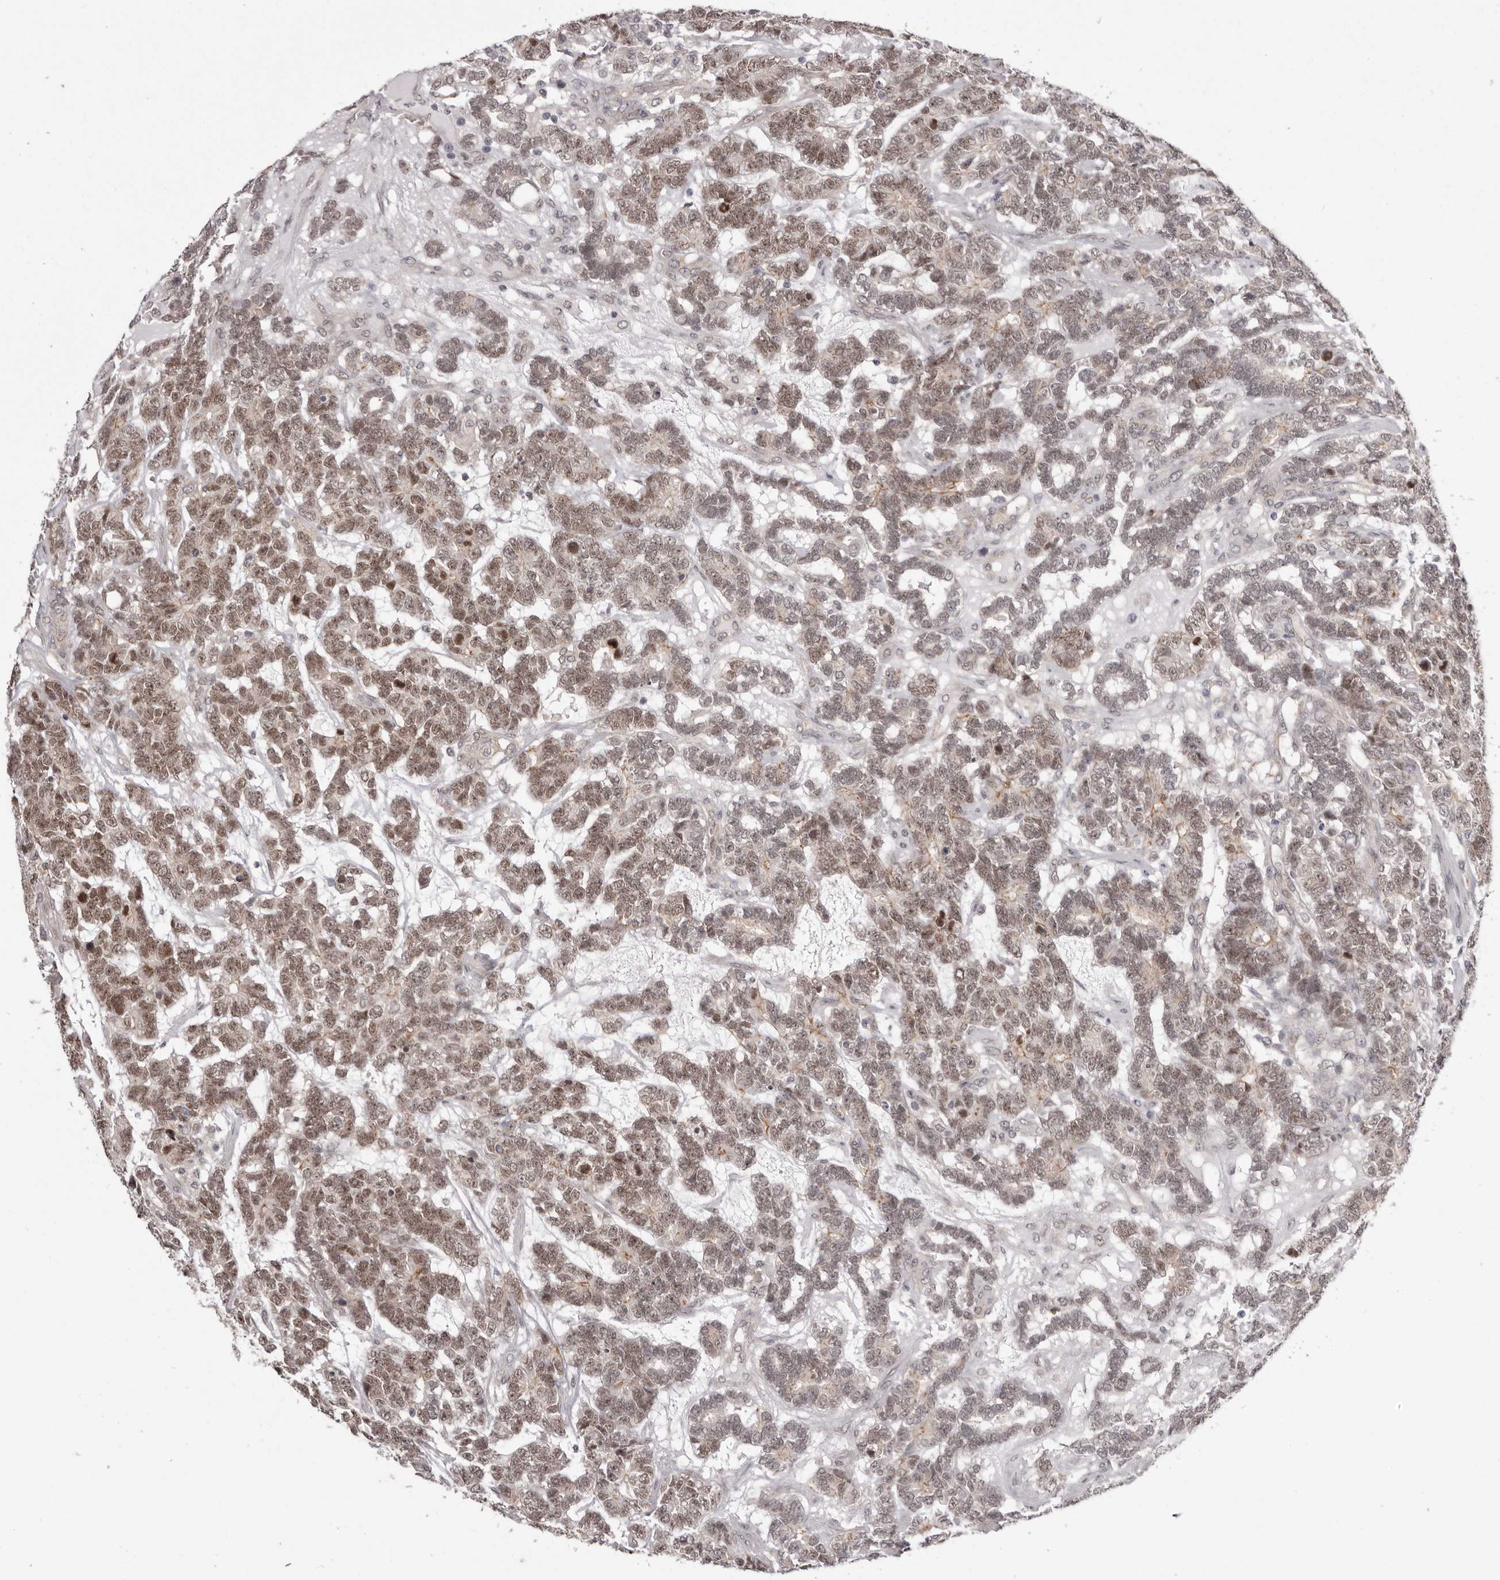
{"staining": {"intensity": "moderate", "quantity": ">75%", "location": "nuclear"}, "tissue": "testis cancer", "cell_type": "Tumor cells", "image_type": "cancer", "snomed": [{"axis": "morphology", "description": "Carcinoma, Embryonal, NOS"}, {"axis": "topography", "description": "Testis"}], "caption": "About >75% of tumor cells in testis cancer (embryonal carcinoma) demonstrate moderate nuclear protein positivity as visualized by brown immunohistochemical staining.", "gene": "RNF2", "patient": {"sex": "male", "age": 26}}